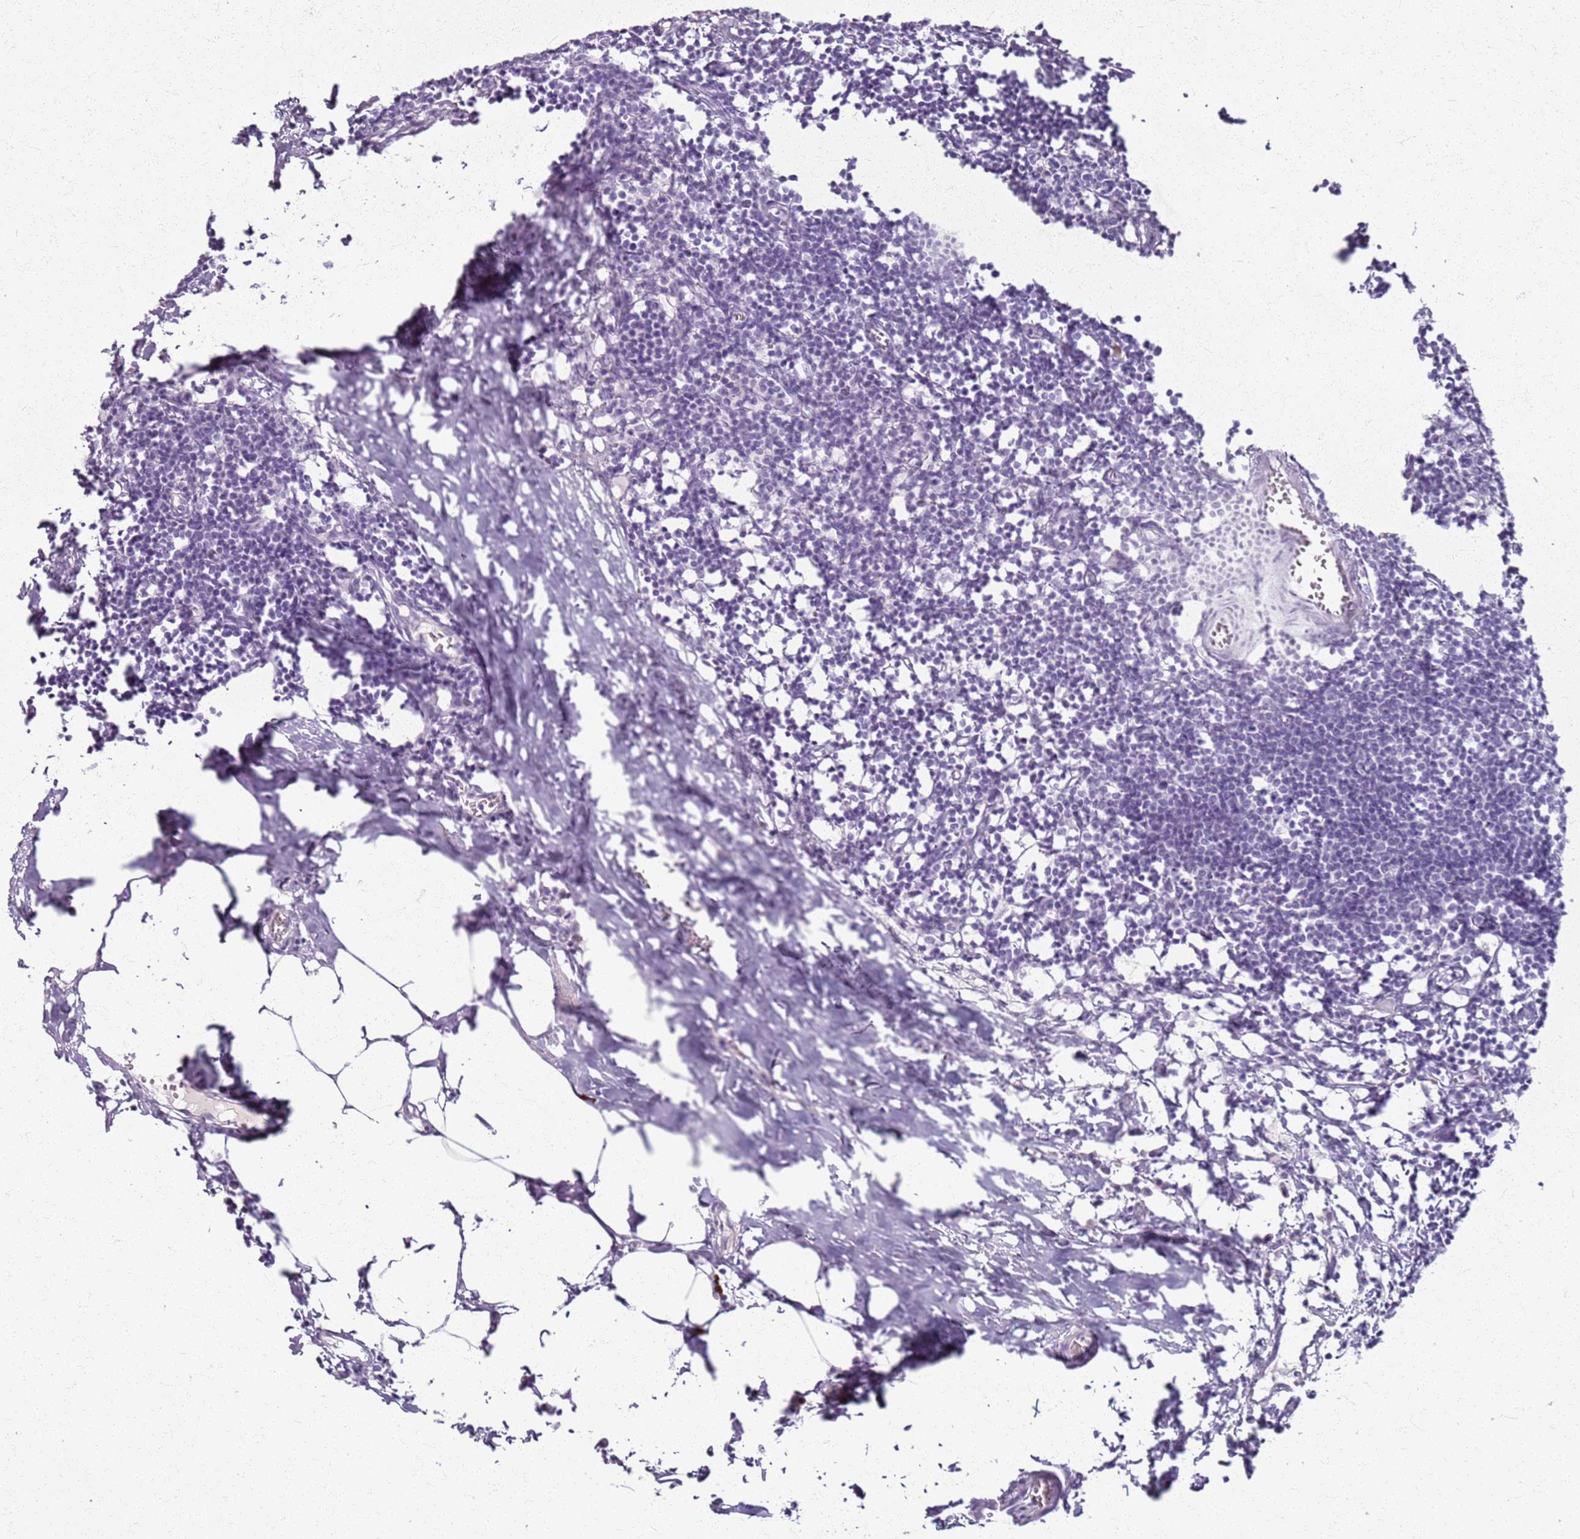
{"staining": {"intensity": "negative", "quantity": "none", "location": "none"}, "tissue": "lymph node", "cell_type": "Germinal center cells", "image_type": "normal", "snomed": [{"axis": "morphology", "description": "Normal tissue, NOS"}, {"axis": "morphology", "description": "Malignant melanoma, Metastatic site"}, {"axis": "topography", "description": "Lymph node"}], "caption": "Germinal center cells are negative for protein expression in normal human lymph node. (Immunohistochemistry (ihc), brightfield microscopy, high magnification).", "gene": "CSRP3", "patient": {"sex": "male", "age": 41}}